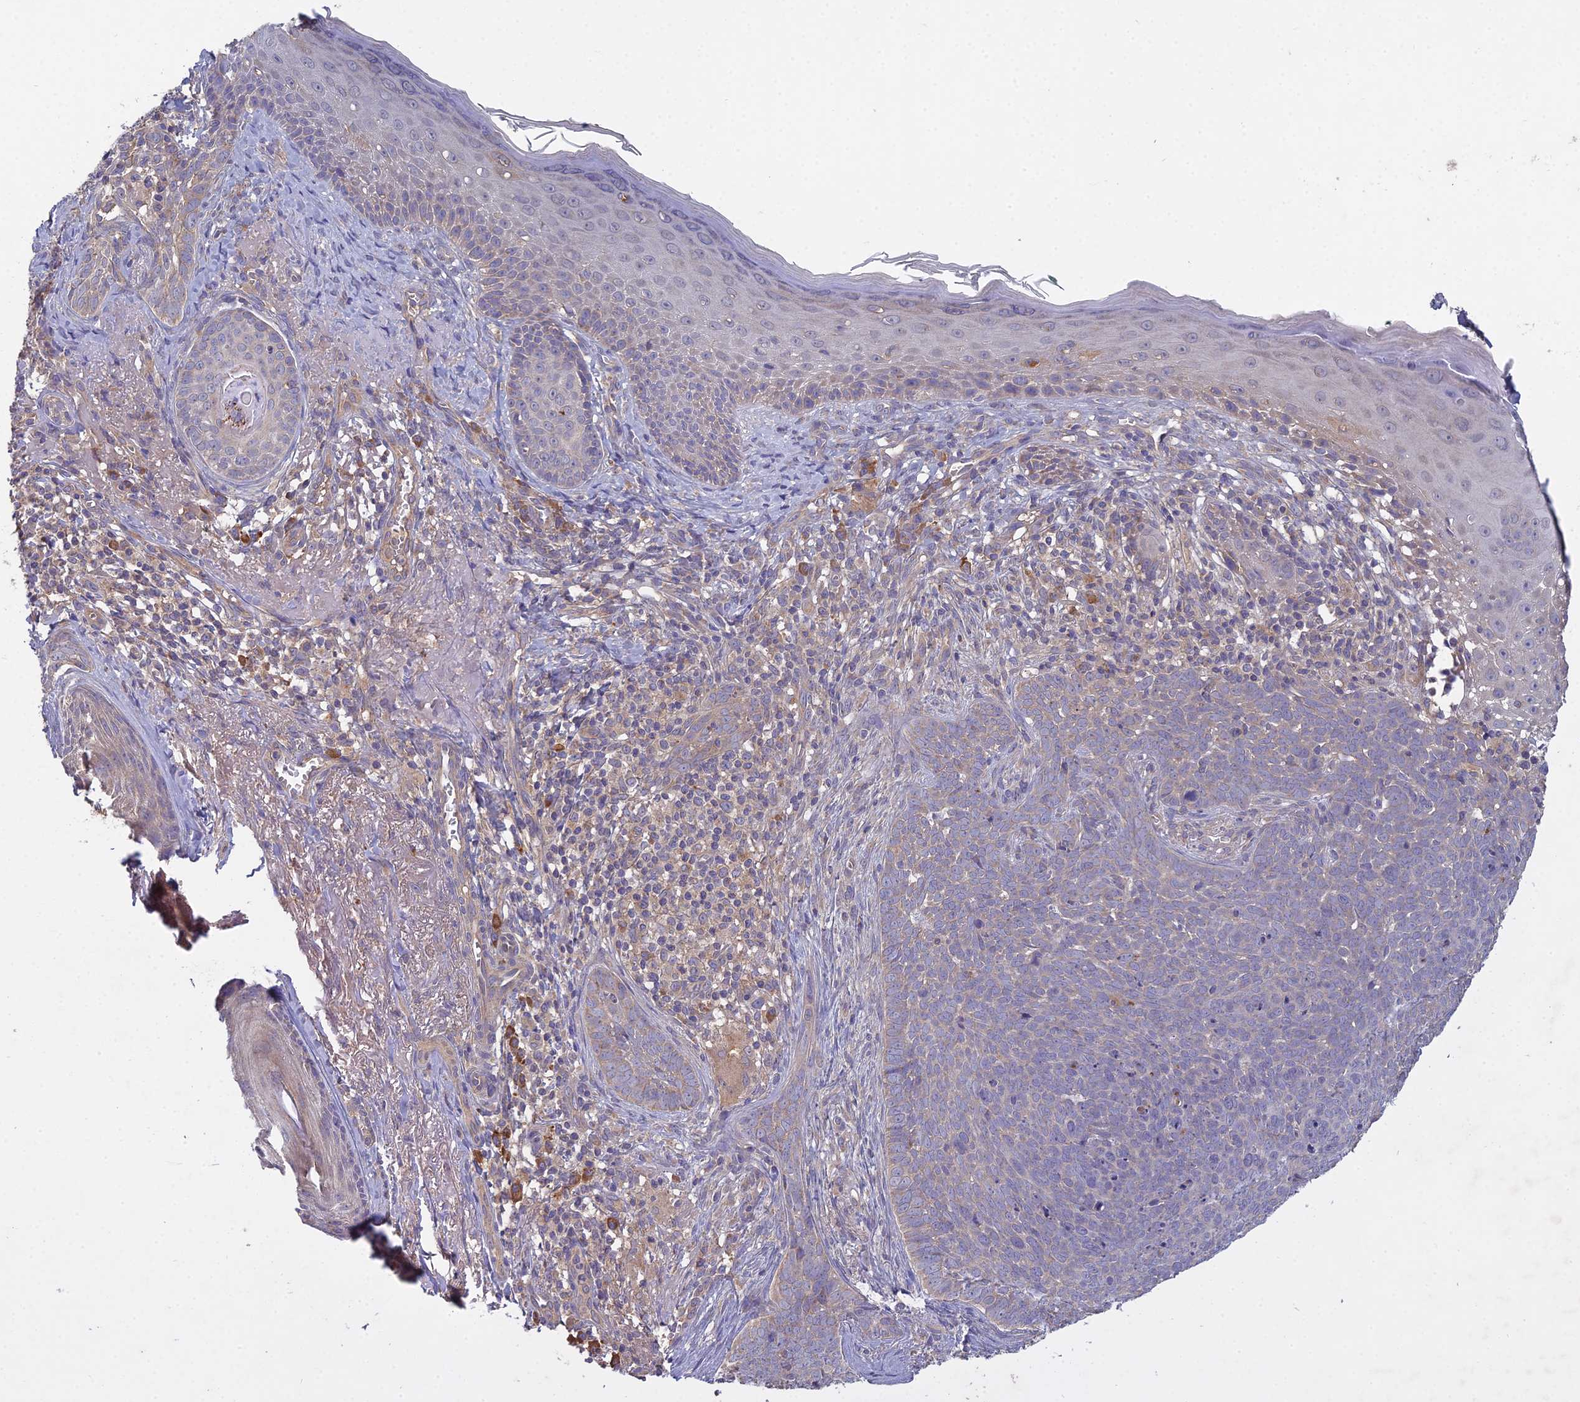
{"staining": {"intensity": "negative", "quantity": "none", "location": "none"}, "tissue": "skin cancer", "cell_type": "Tumor cells", "image_type": "cancer", "snomed": [{"axis": "morphology", "description": "Basal cell carcinoma"}, {"axis": "topography", "description": "Skin"}], "caption": "IHC of human skin cancer (basal cell carcinoma) reveals no positivity in tumor cells.", "gene": "CCDC167", "patient": {"sex": "female", "age": 76}}